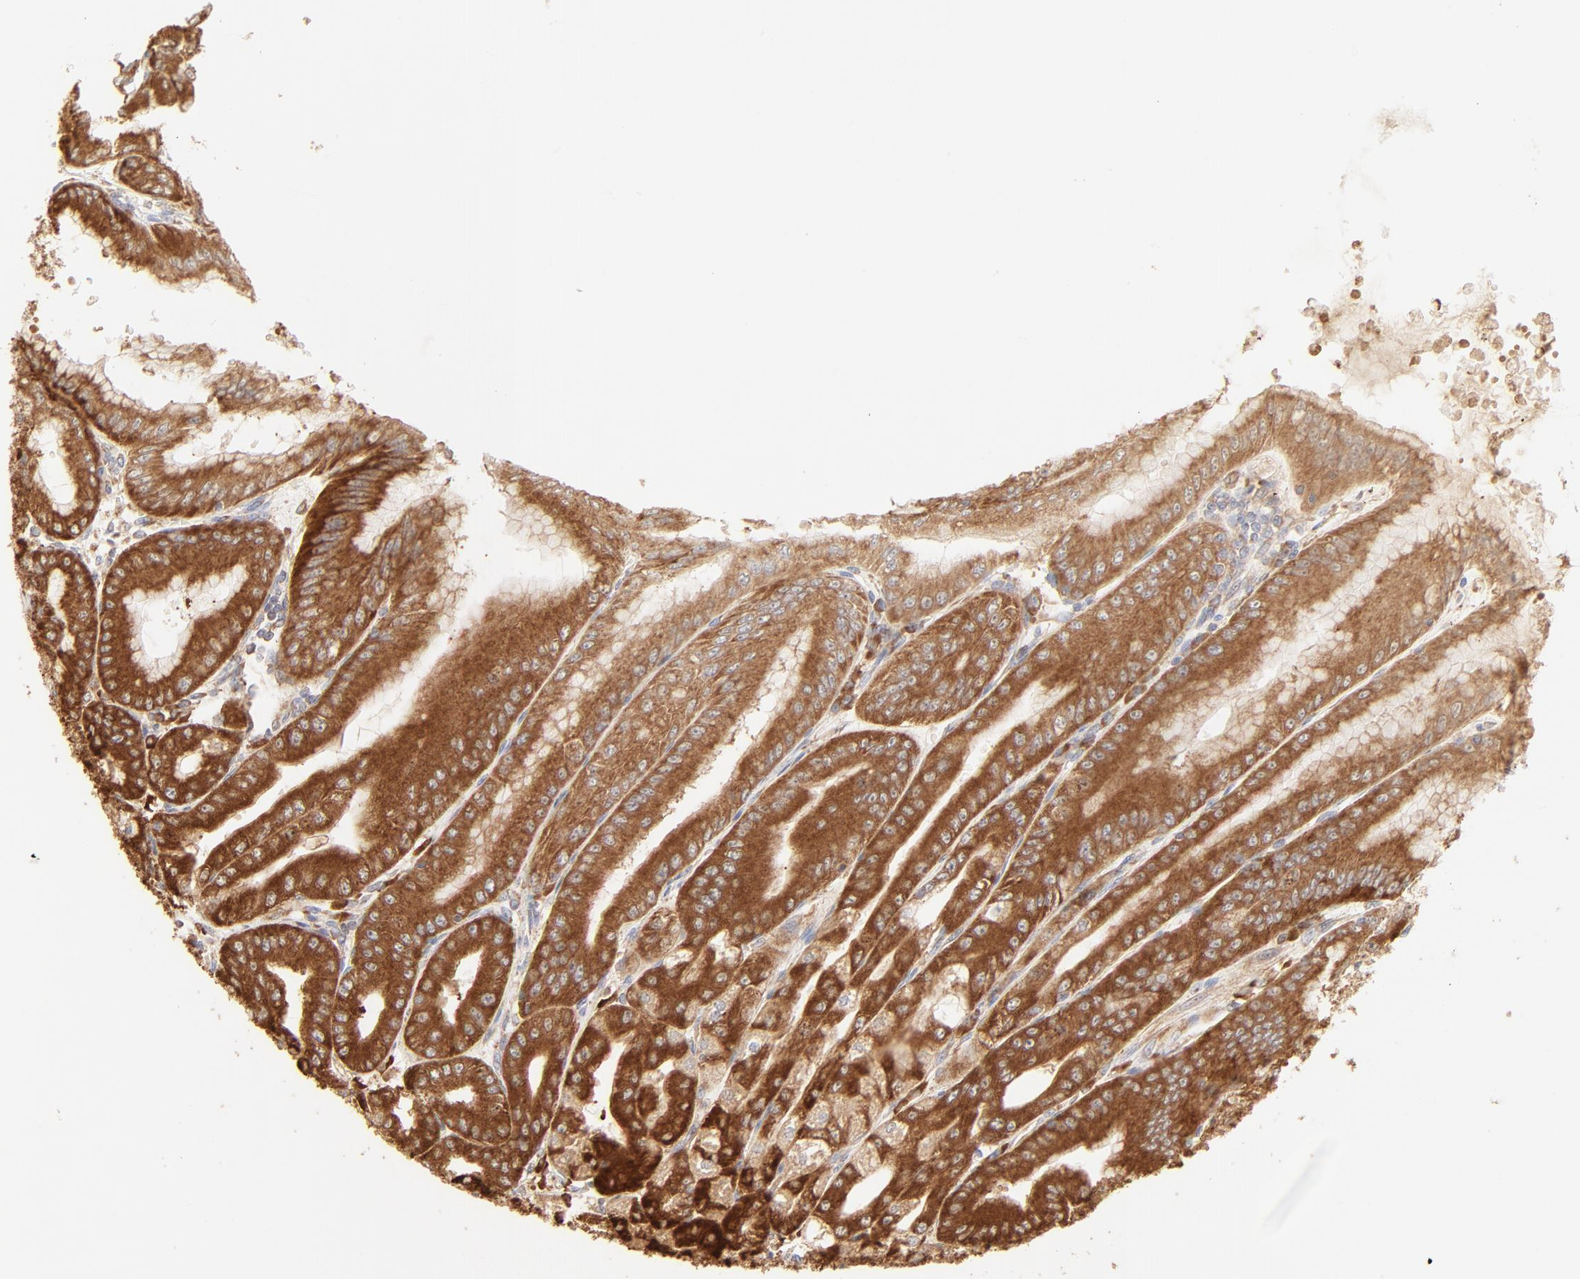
{"staining": {"intensity": "strong", "quantity": ">75%", "location": "cytoplasmic/membranous"}, "tissue": "stomach", "cell_type": "Glandular cells", "image_type": "normal", "snomed": [{"axis": "morphology", "description": "Normal tissue, NOS"}, {"axis": "topography", "description": "Stomach, lower"}], "caption": "Immunohistochemical staining of benign stomach demonstrates >75% levels of strong cytoplasmic/membranous protein expression in approximately >75% of glandular cells. (Stains: DAB (3,3'-diaminobenzidine) in brown, nuclei in blue, Microscopy: brightfield microscopy at high magnification).", "gene": "RPS20", "patient": {"sex": "male", "age": 71}}